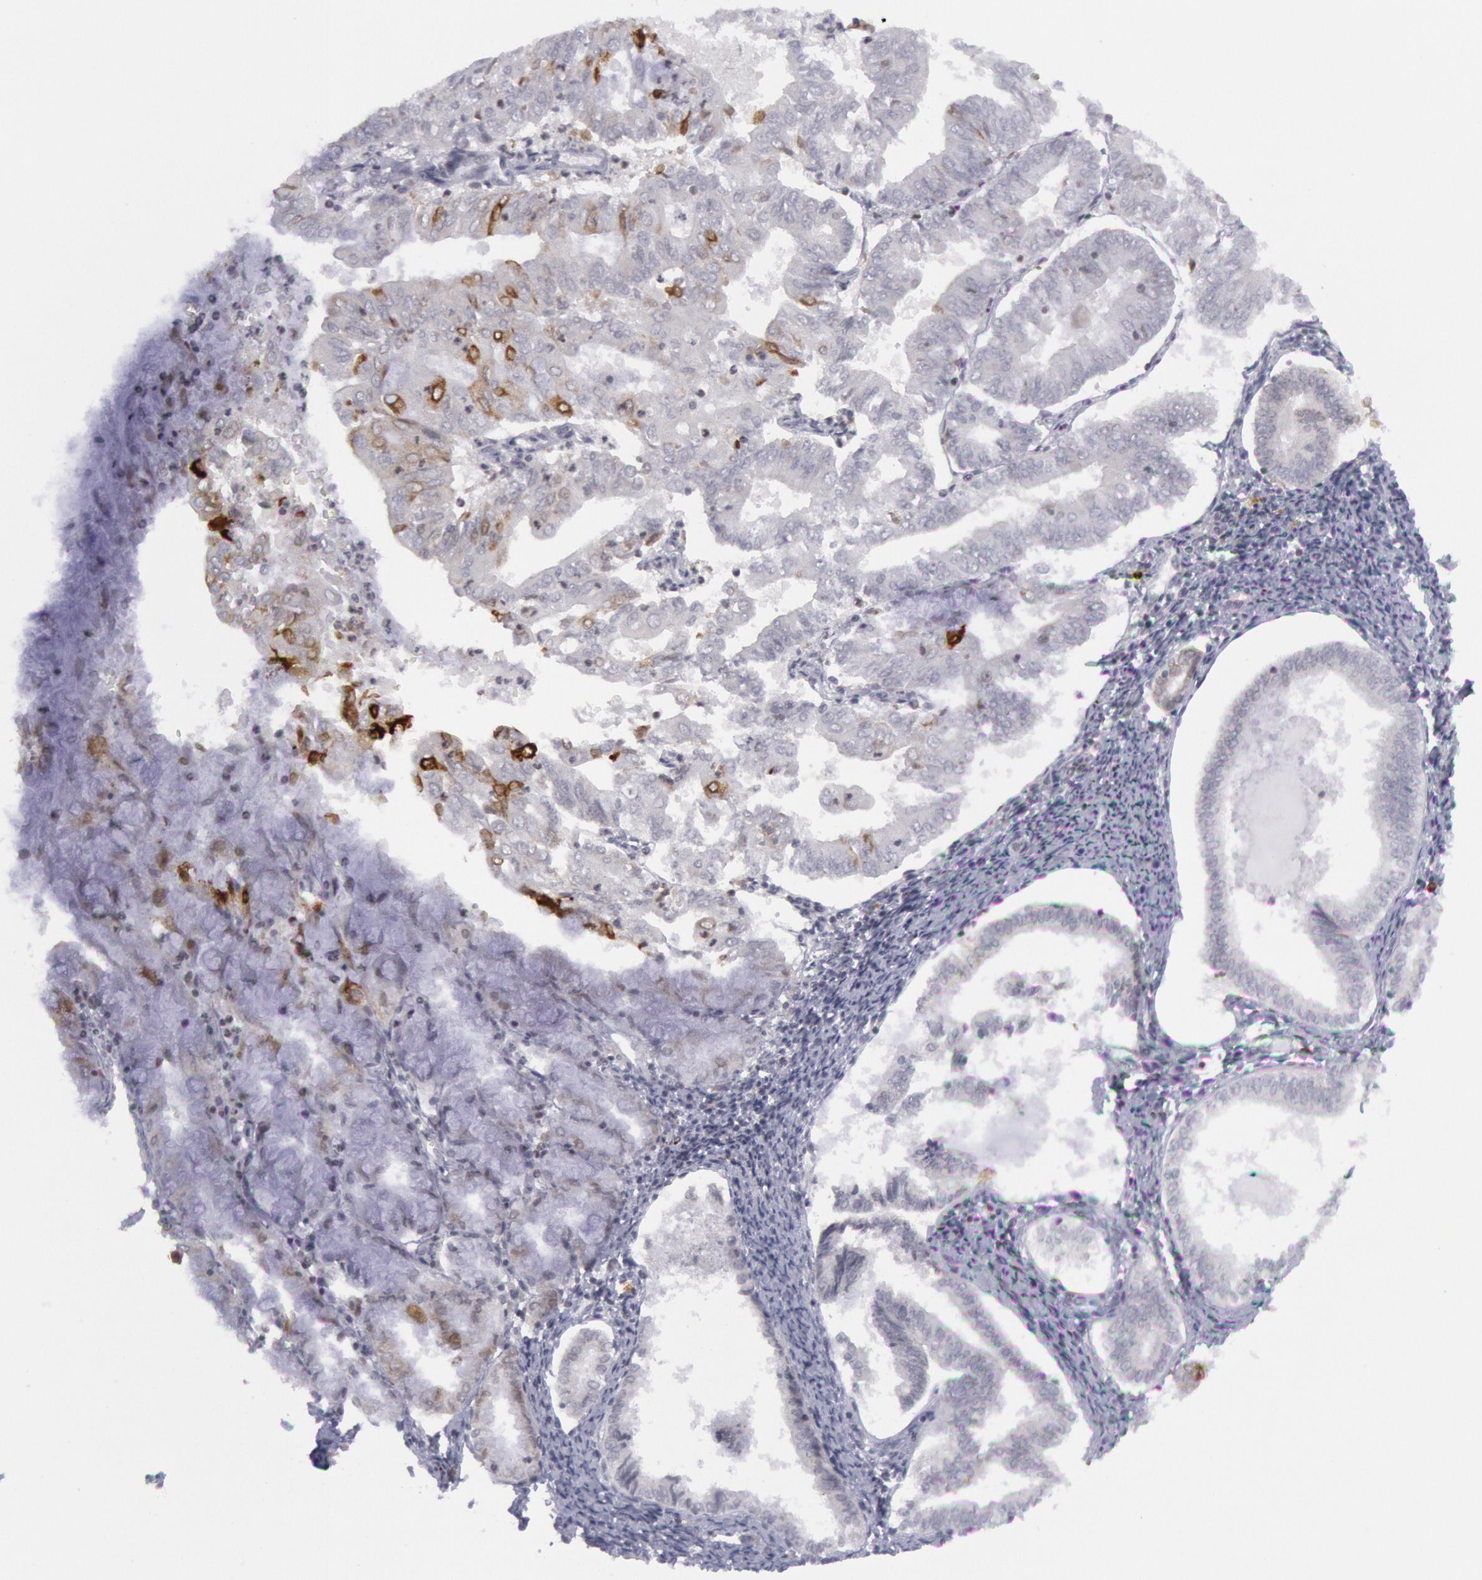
{"staining": {"intensity": "strong", "quantity": "<25%", "location": "cytoplasmic/membranous"}, "tissue": "endometrial cancer", "cell_type": "Tumor cells", "image_type": "cancer", "snomed": [{"axis": "morphology", "description": "Adenocarcinoma, NOS"}, {"axis": "topography", "description": "Endometrium"}], "caption": "Human endometrial cancer (adenocarcinoma) stained for a protein (brown) demonstrates strong cytoplasmic/membranous positive expression in about <25% of tumor cells.", "gene": "PTGS2", "patient": {"sex": "female", "age": 79}}